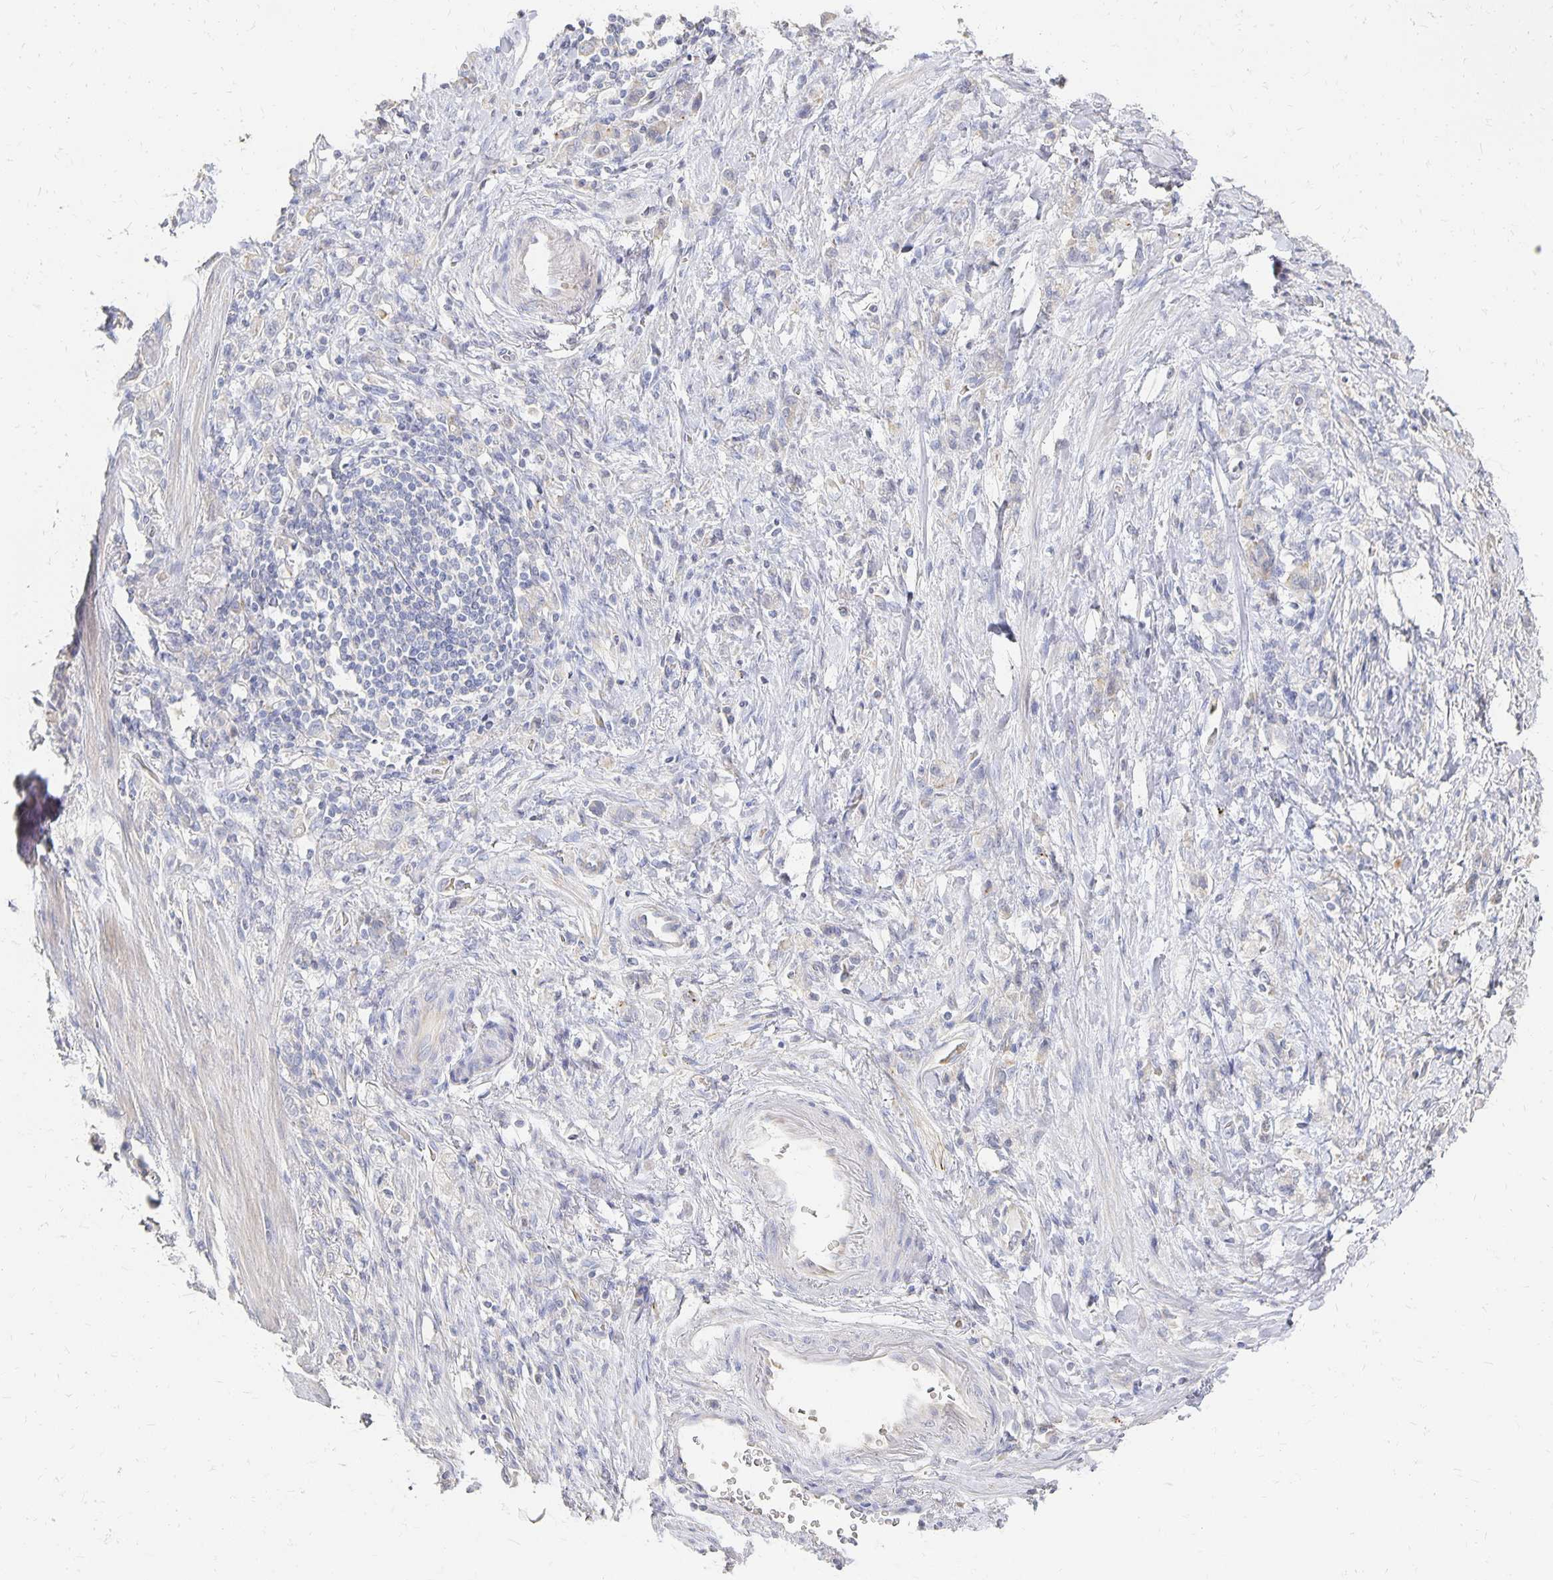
{"staining": {"intensity": "negative", "quantity": "none", "location": "none"}, "tissue": "stomach cancer", "cell_type": "Tumor cells", "image_type": "cancer", "snomed": [{"axis": "morphology", "description": "Adenocarcinoma, NOS"}, {"axis": "topography", "description": "Stomach"}], "caption": "The histopathology image reveals no staining of tumor cells in stomach adenocarcinoma. The staining is performed using DAB (3,3'-diaminobenzidine) brown chromogen with nuclei counter-stained in using hematoxylin.", "gene": "CST6", "patient": {"sex": "male", "age": 77}}